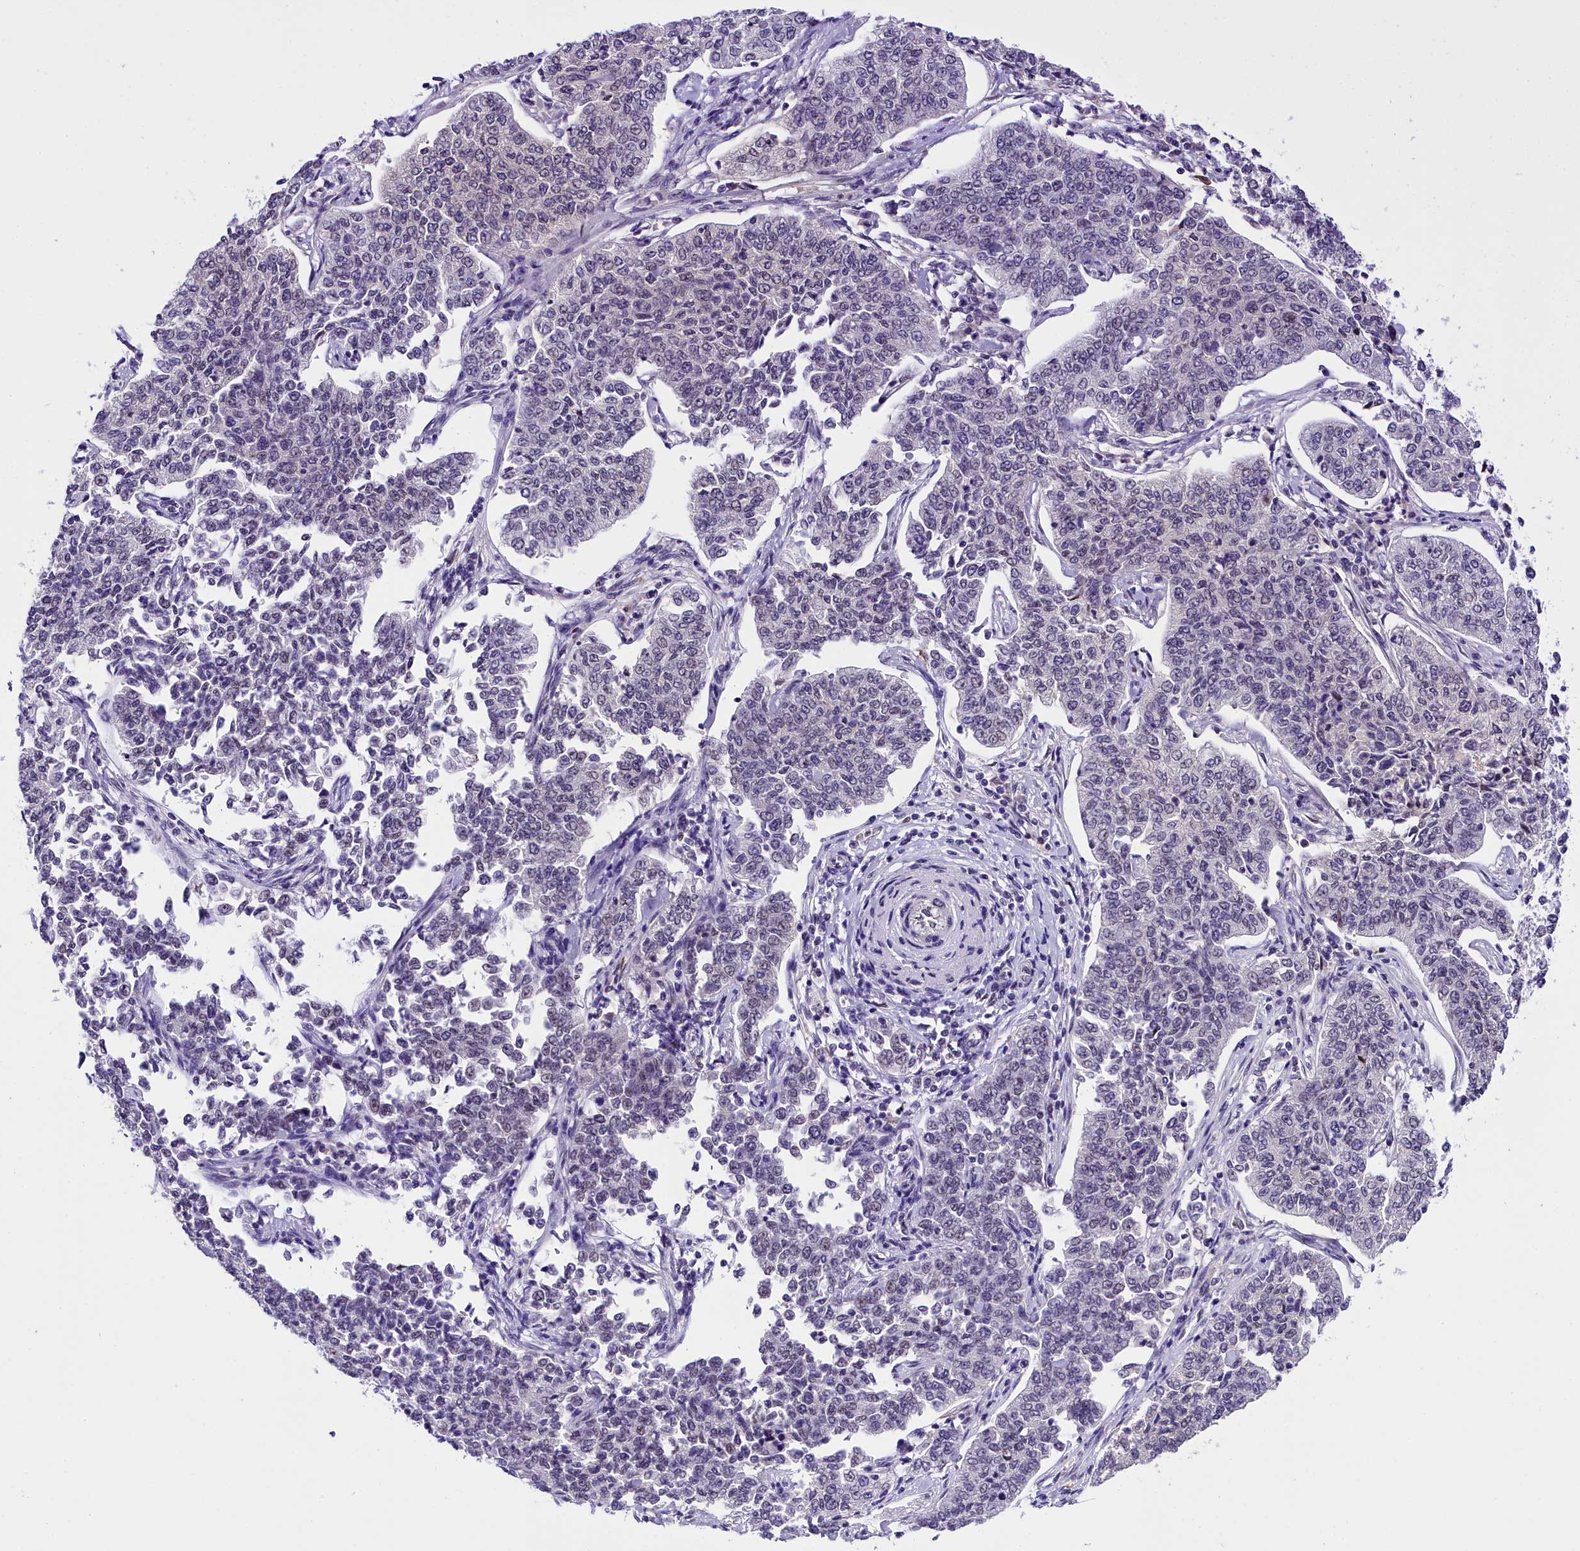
{"staining": {"intensity": "negative", "quantity": "none", "location": "none"}, "tissue": "cervical cancer", "cell_type": "Tumor cells", "image_type": "cancer", "snomed": [{"axis": "morphology", "description": "Squamous cell carcinoma, NOS"}, {"axis": "topography", "description": "Cervix"}], "caption": "Immunohistochemistry photomicrograph of neoplastic tissue: cervical cancer (squamous cell carcinoma) stained with DAB (3,3'-diaminobenzidine) shows no significant protein expression in tumor cells. (DAB (3,3'-diaminobenzidine) immunohistochemistry (IHC) visualized using brightfield microscopy, high magnification).", "gene": "IQCN", "patient": {"sex": "female", "age": 35}}